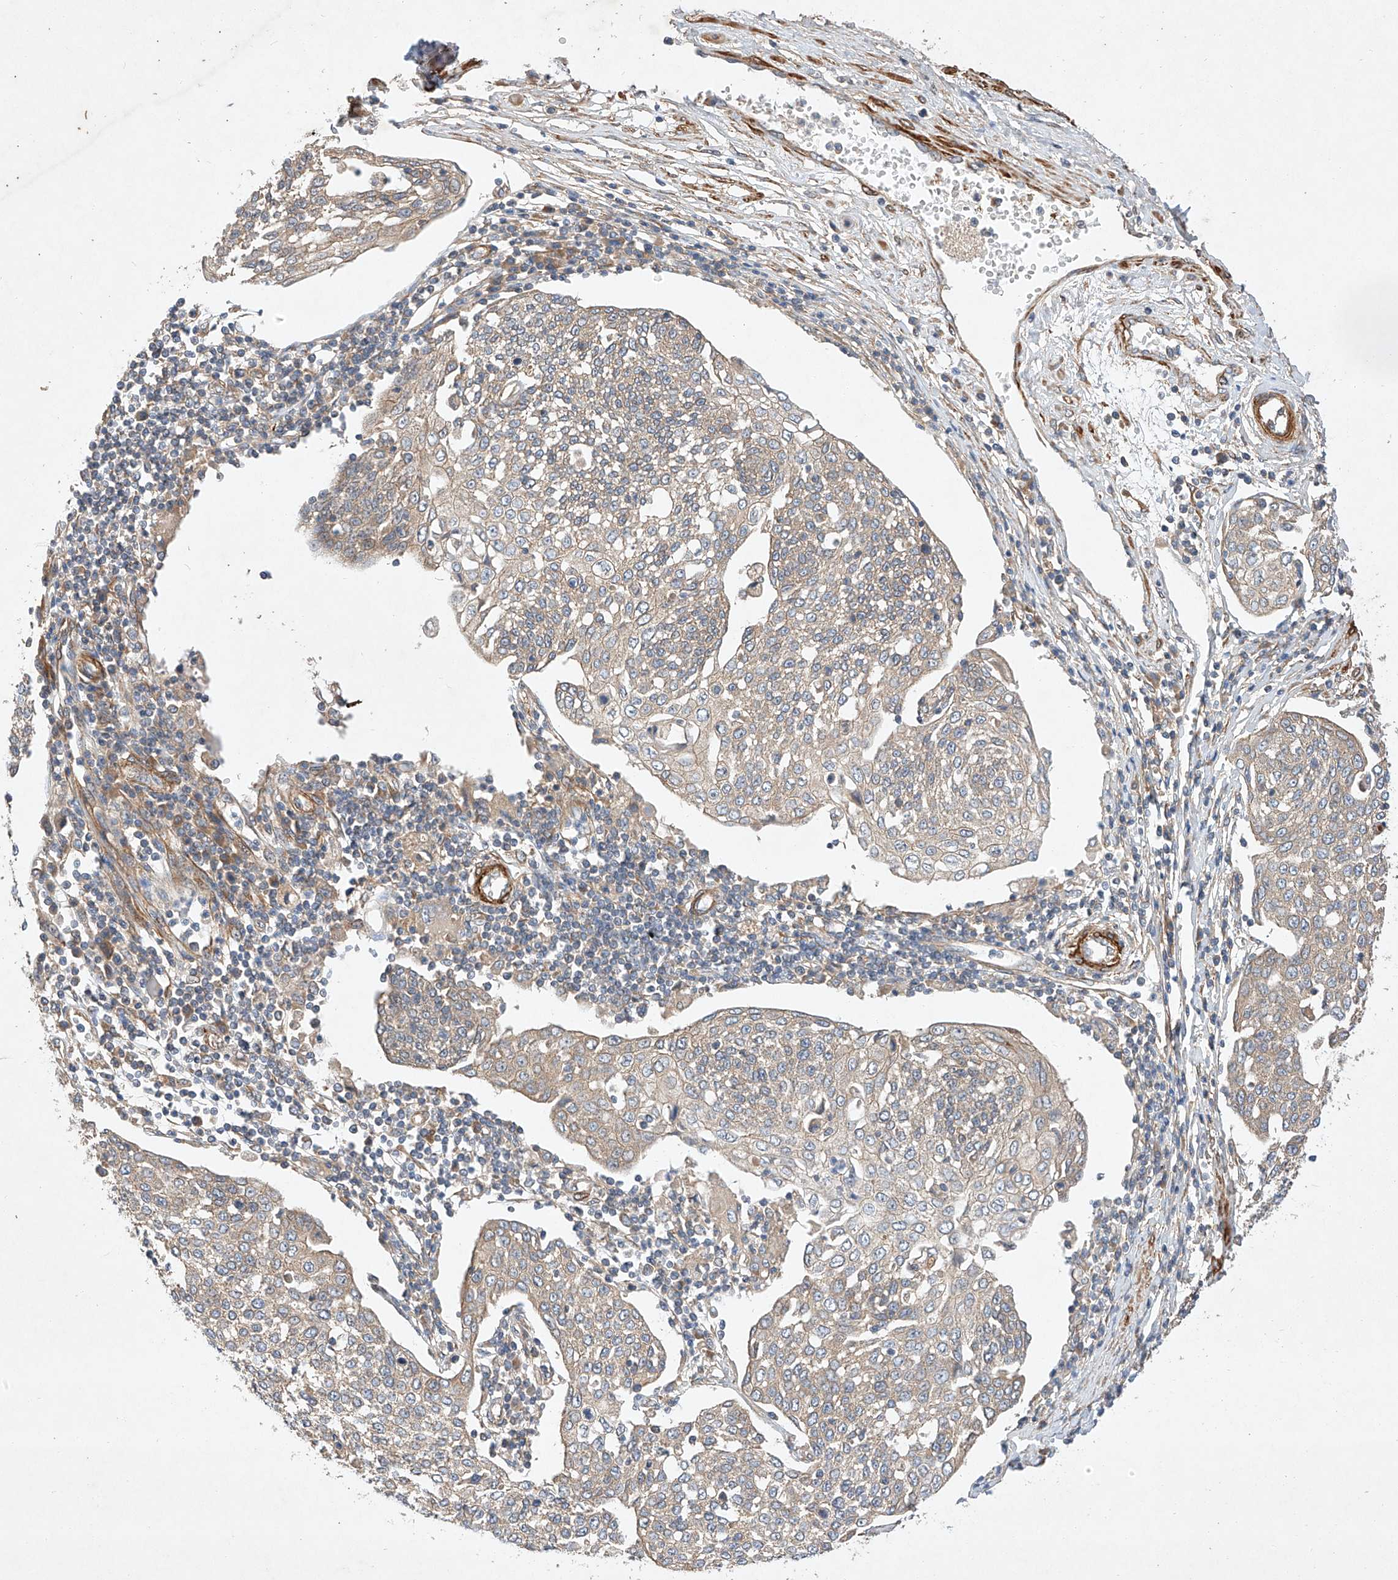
{"staining": {"intensity": "weak", "quantity": ">75%", "location": "cytoplasmic/membranous"}, "tissue": "cervical cancer", "cell_type": "Tumor cells", "image_type": "cancer", "snomed": [{"axis": "morphology", "description": "Squamous cell carcinoma, NOS"}, {"axis": "topography", "description": "Cervix"}], "caption": "Human squamous cell carcinoma (cervical) stained with a brown dye displays weak cytoplasmic/membranous positive expression in about >75% of tumor cells.", "gene": "RAB23", "patient": {"sex": "female", "age": 34}}